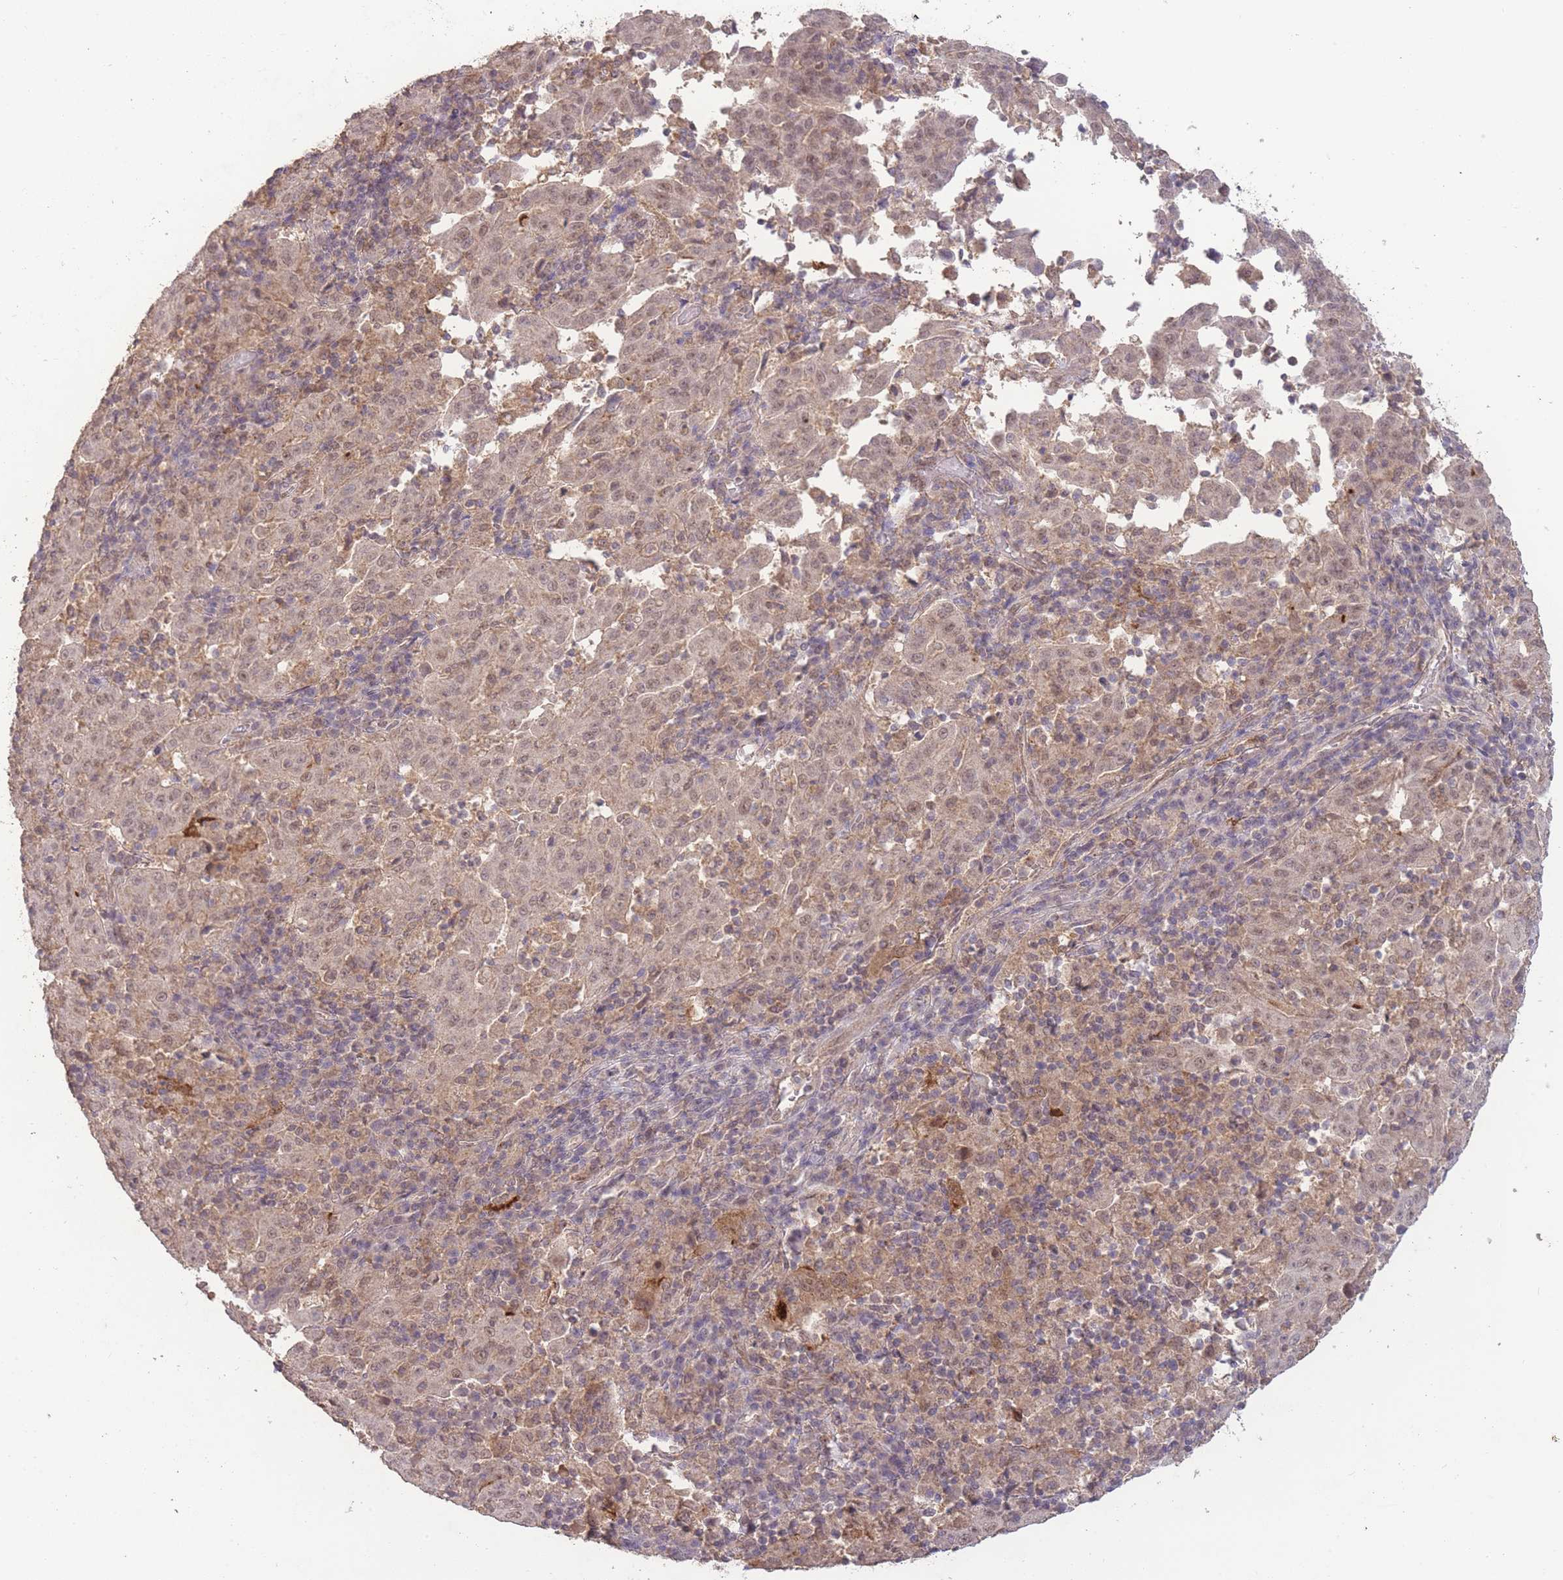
{"staining": {"intensity": "weak", "quantity": ">75%", "location": "nuclear"}, "tissue": "pancreatic cancer", "cell_type": "Tumor cells", "image_type": "cancer", "snomed": [{"axis": "morphology", "description": "Adenocarcinoma, NOS"}, {"axis": "topography", "description": "Pancreas"}], "caption": "Tumor cells display low levels of weak nuclear positivity in about >75% of cells in human pancreatic adenocarcinoma.", "gene": "RNF144B", "patient": {"sex": "male", "age": 63}}